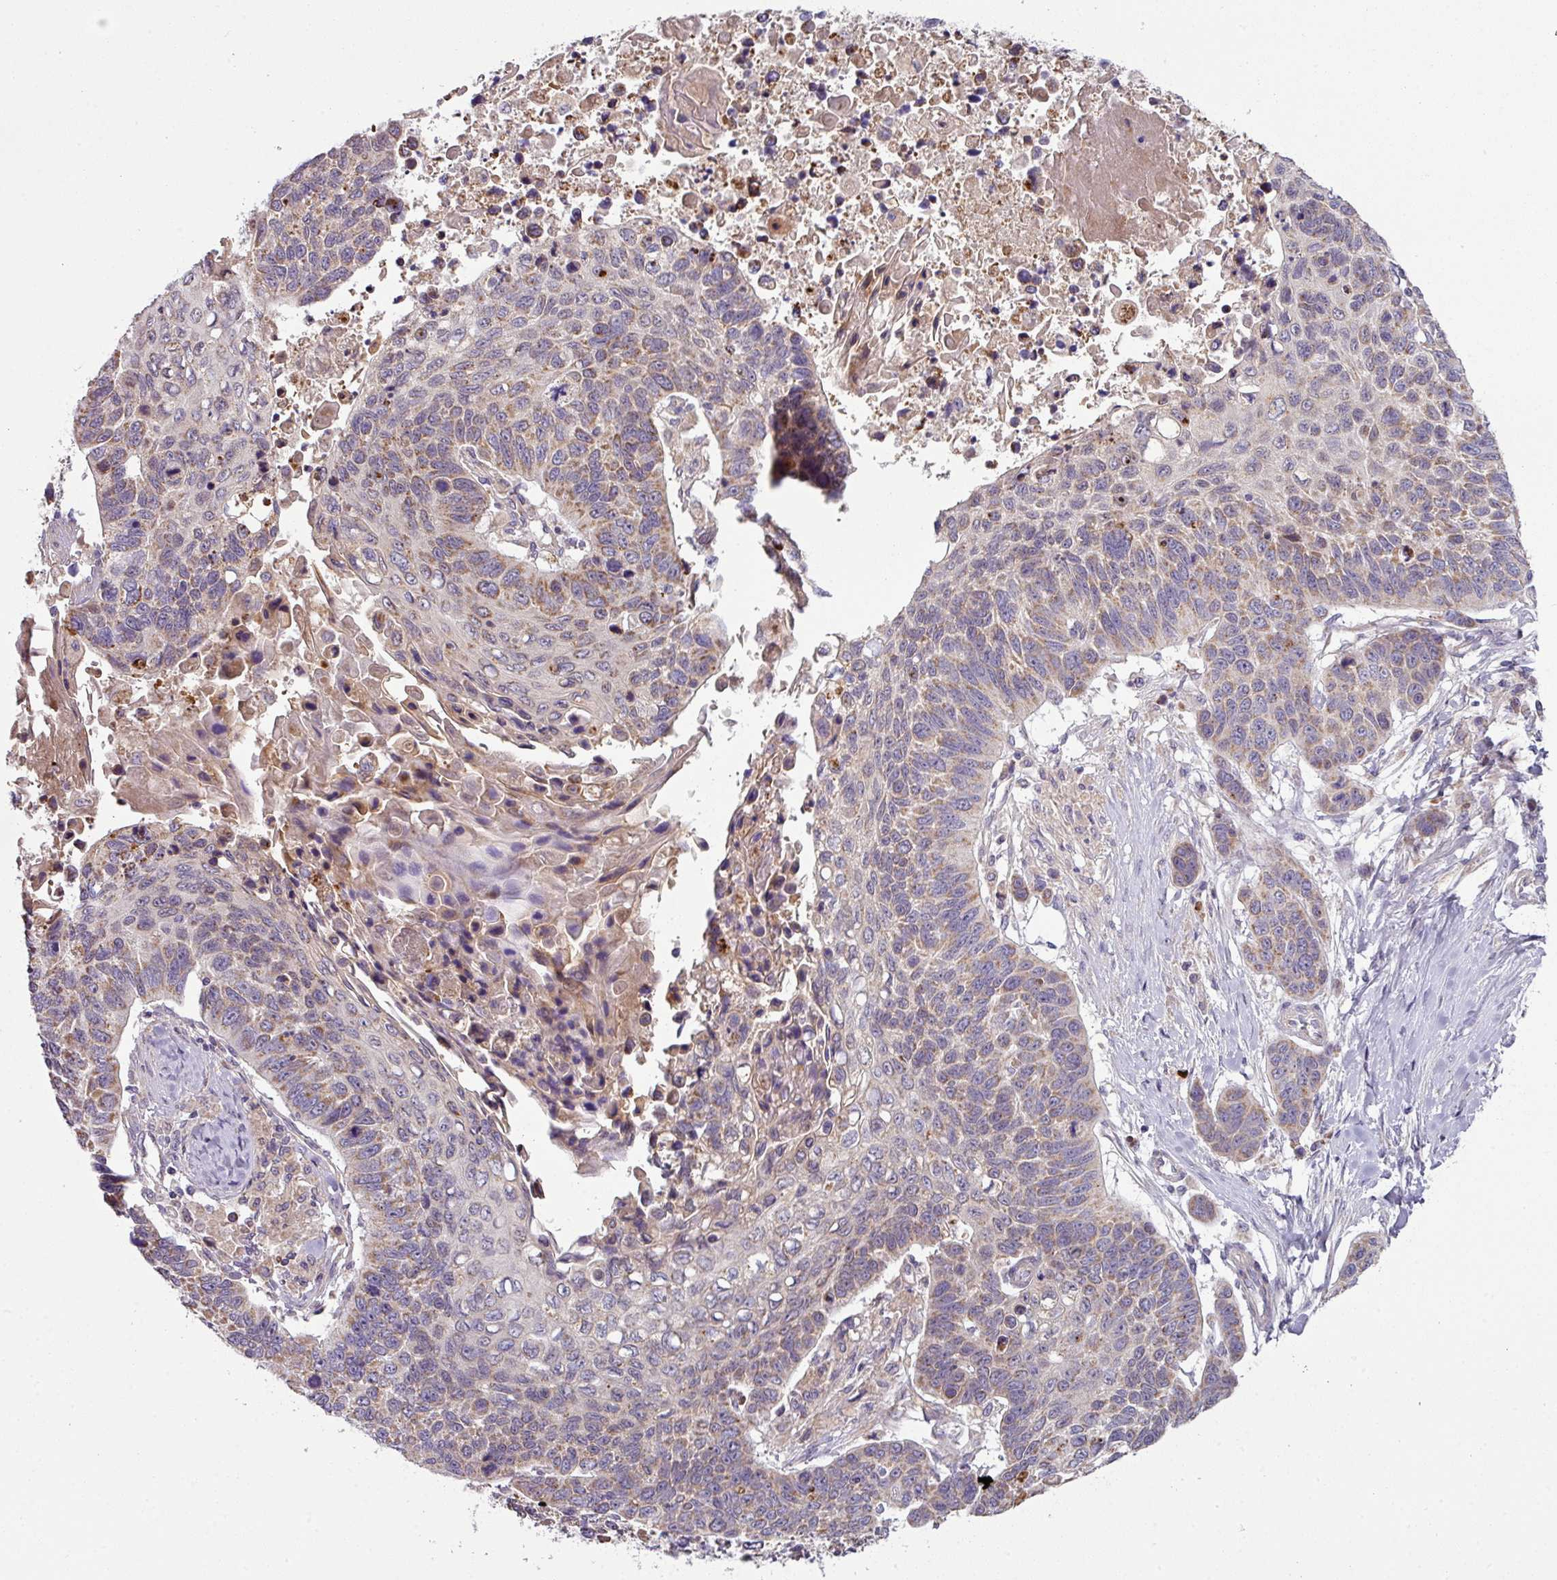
{"staining": {"intensity": "moderate", "quantity": ">75%", "location": "cytoplasmic/membranous"}, "tissue": "lung cancer", "cell_type": "Tumor cells", "image_type": "cancer", "snomed": [{"axis": "morphology", "description": "Squamous cell carcinoma, NOS"}, {"axis": "topography", "description": "Lung"}], "caption": "The immunohistochemical stain shows moderate cytoplasmic/membranous staining in tumor cells of lung cancer (squamous cell carcinoma) tissue.", "gene": "LRRC9", "patient": {"sex": "male", "age": 62}}